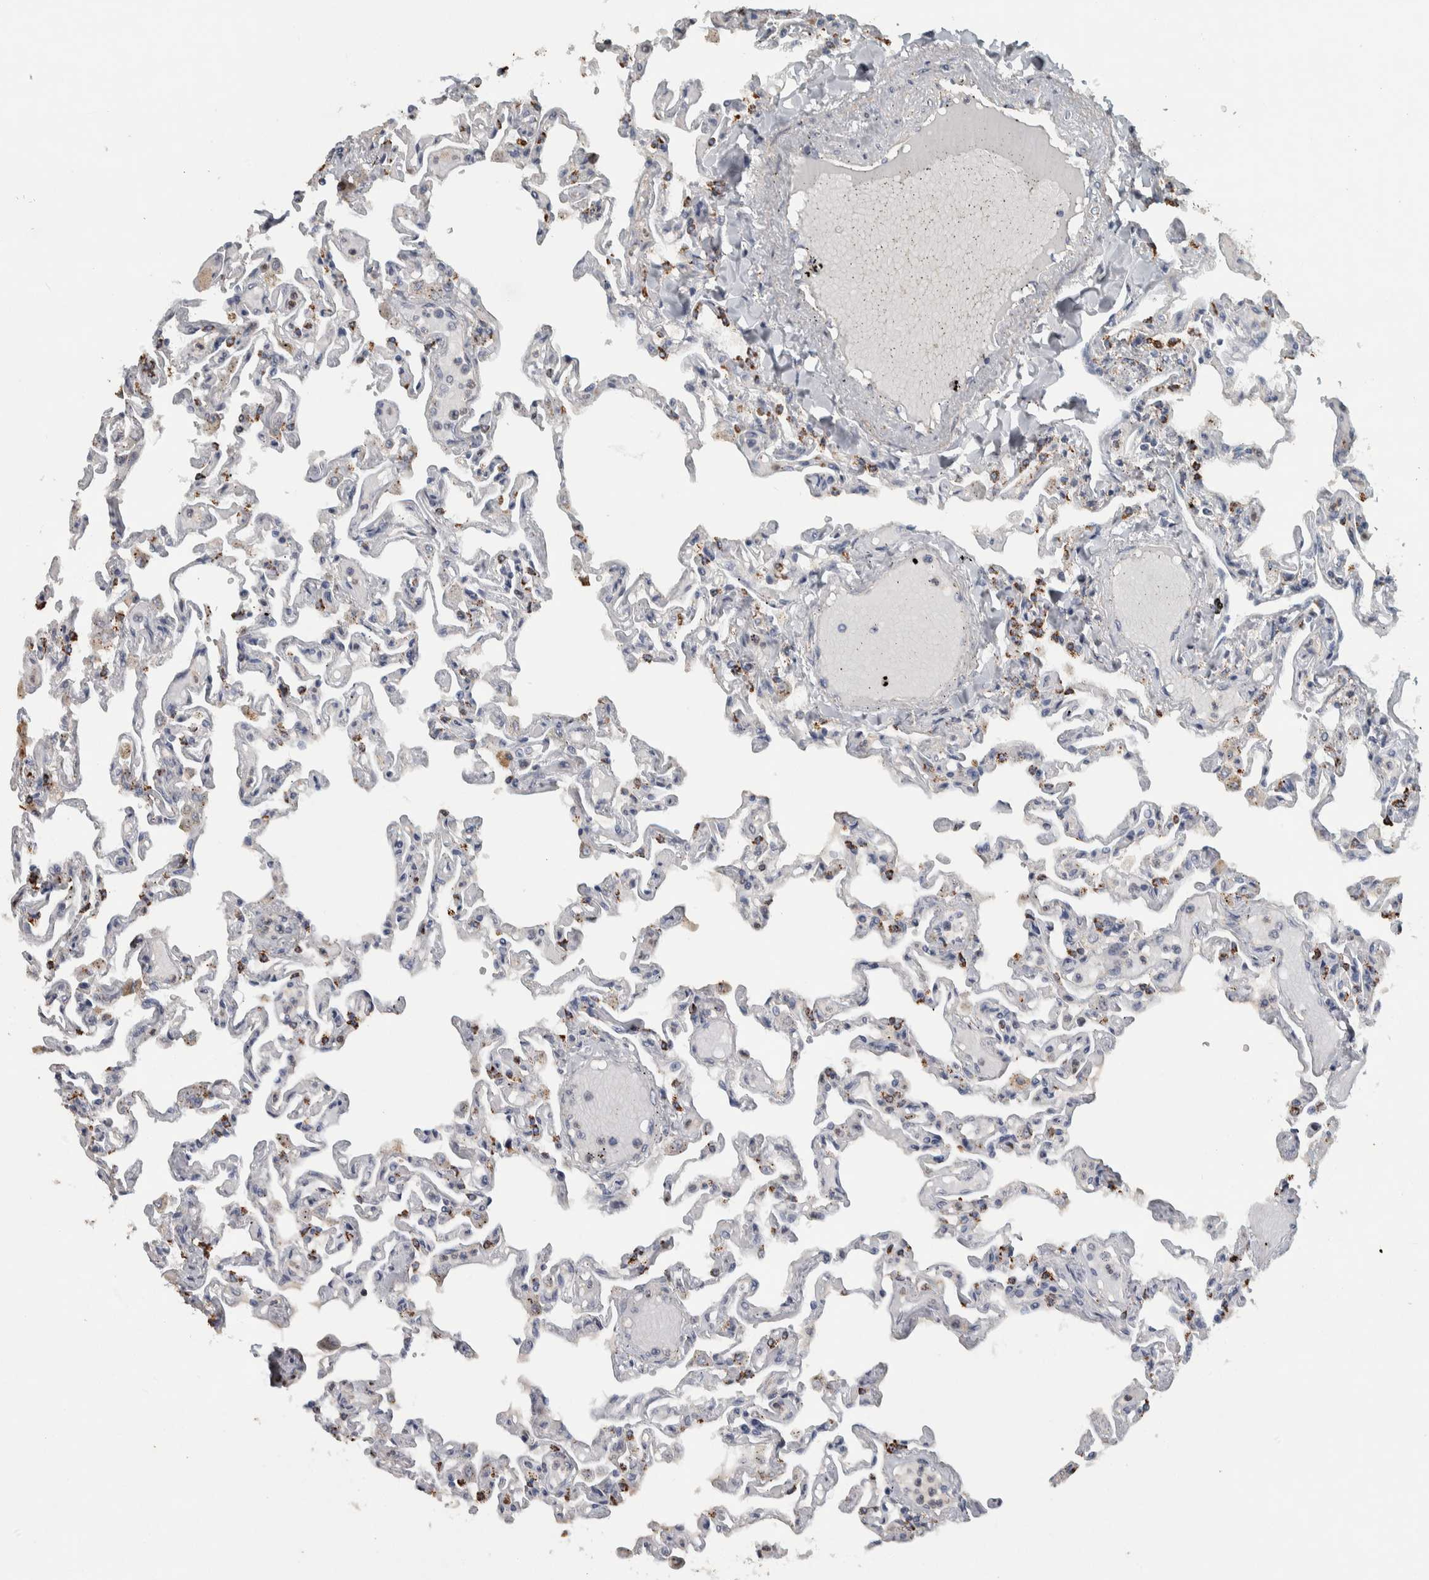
{"staining": {"intensity": "strong", "quantity": "<25%", "location": "cytoplasmic/membranous"}, "tissue": "lung", "cell_type": "Alveolar cells", "image_type": "normal", "snomed": [{"axis": "morphology", "description": "Normal tissue, NOS"}, {"axis": "topography", "description": "Lung"}], "caption": "This photomicrograph exhibits benign lung stained with immunohistochemistry to label a protein in brown. The cytoplasmic/membranous of alveolar cells show strong positivity for the protein. Nuclei are counter-stained blue.", "gene": "FAM78A", "patient": {"sex": "male", "age": 21}}